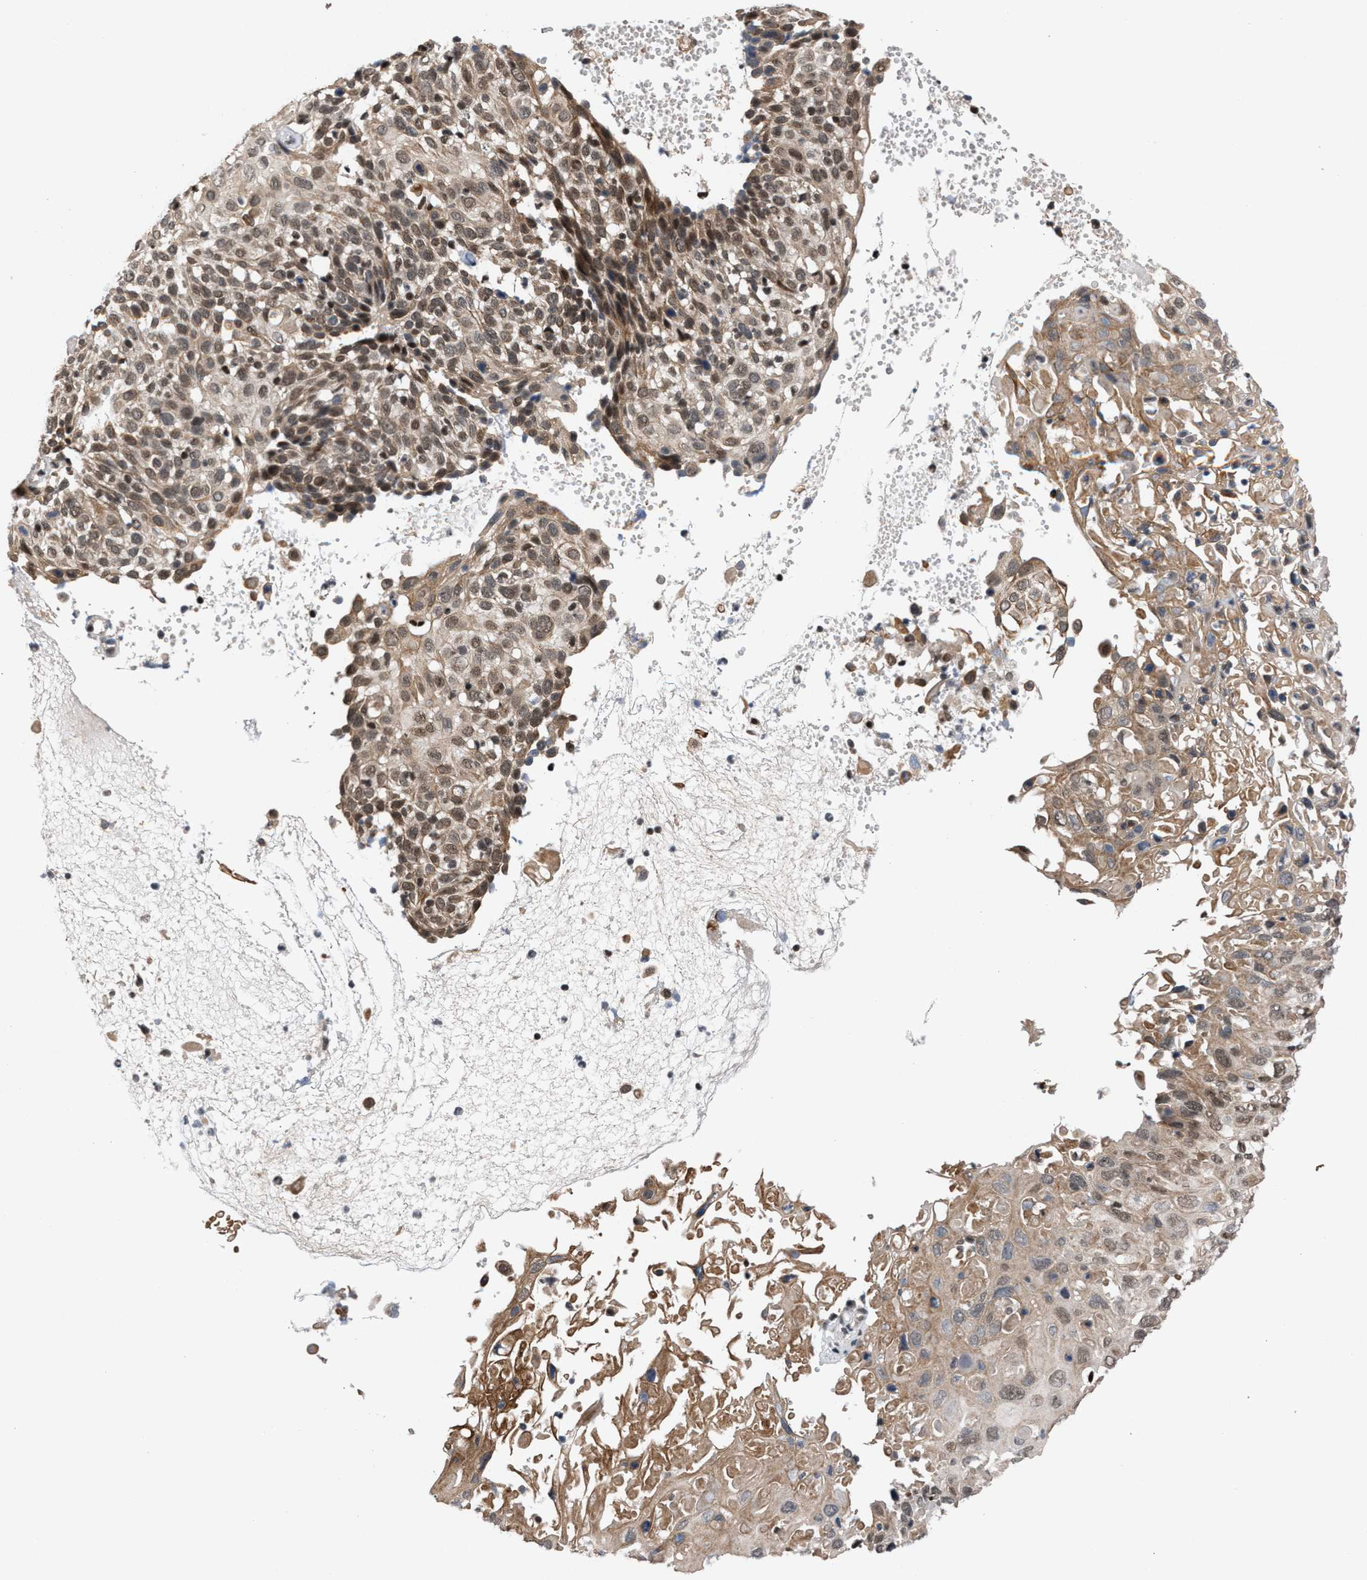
{"staining": {"intensity": "moderate", "quantity": ">75%", "location": "nuclear"}, "tissue": "cervical cancer", "cell_type": "Tumor cells", "image_type": "cancer", "snomed": [{"axis": "morphology", "description": "Squamous cell carcinoma, NOS"}, {"axis": "topography", "description": "Cervix"}], "caption": "Immunohistochemical staining of human squamous cell carcinoma (cervical) displays medium levels of moderate nuclear positivity in about >75% of tumor cells.", "gene": "C9orf78", "patient": {"sex": "female", "age": 74}}